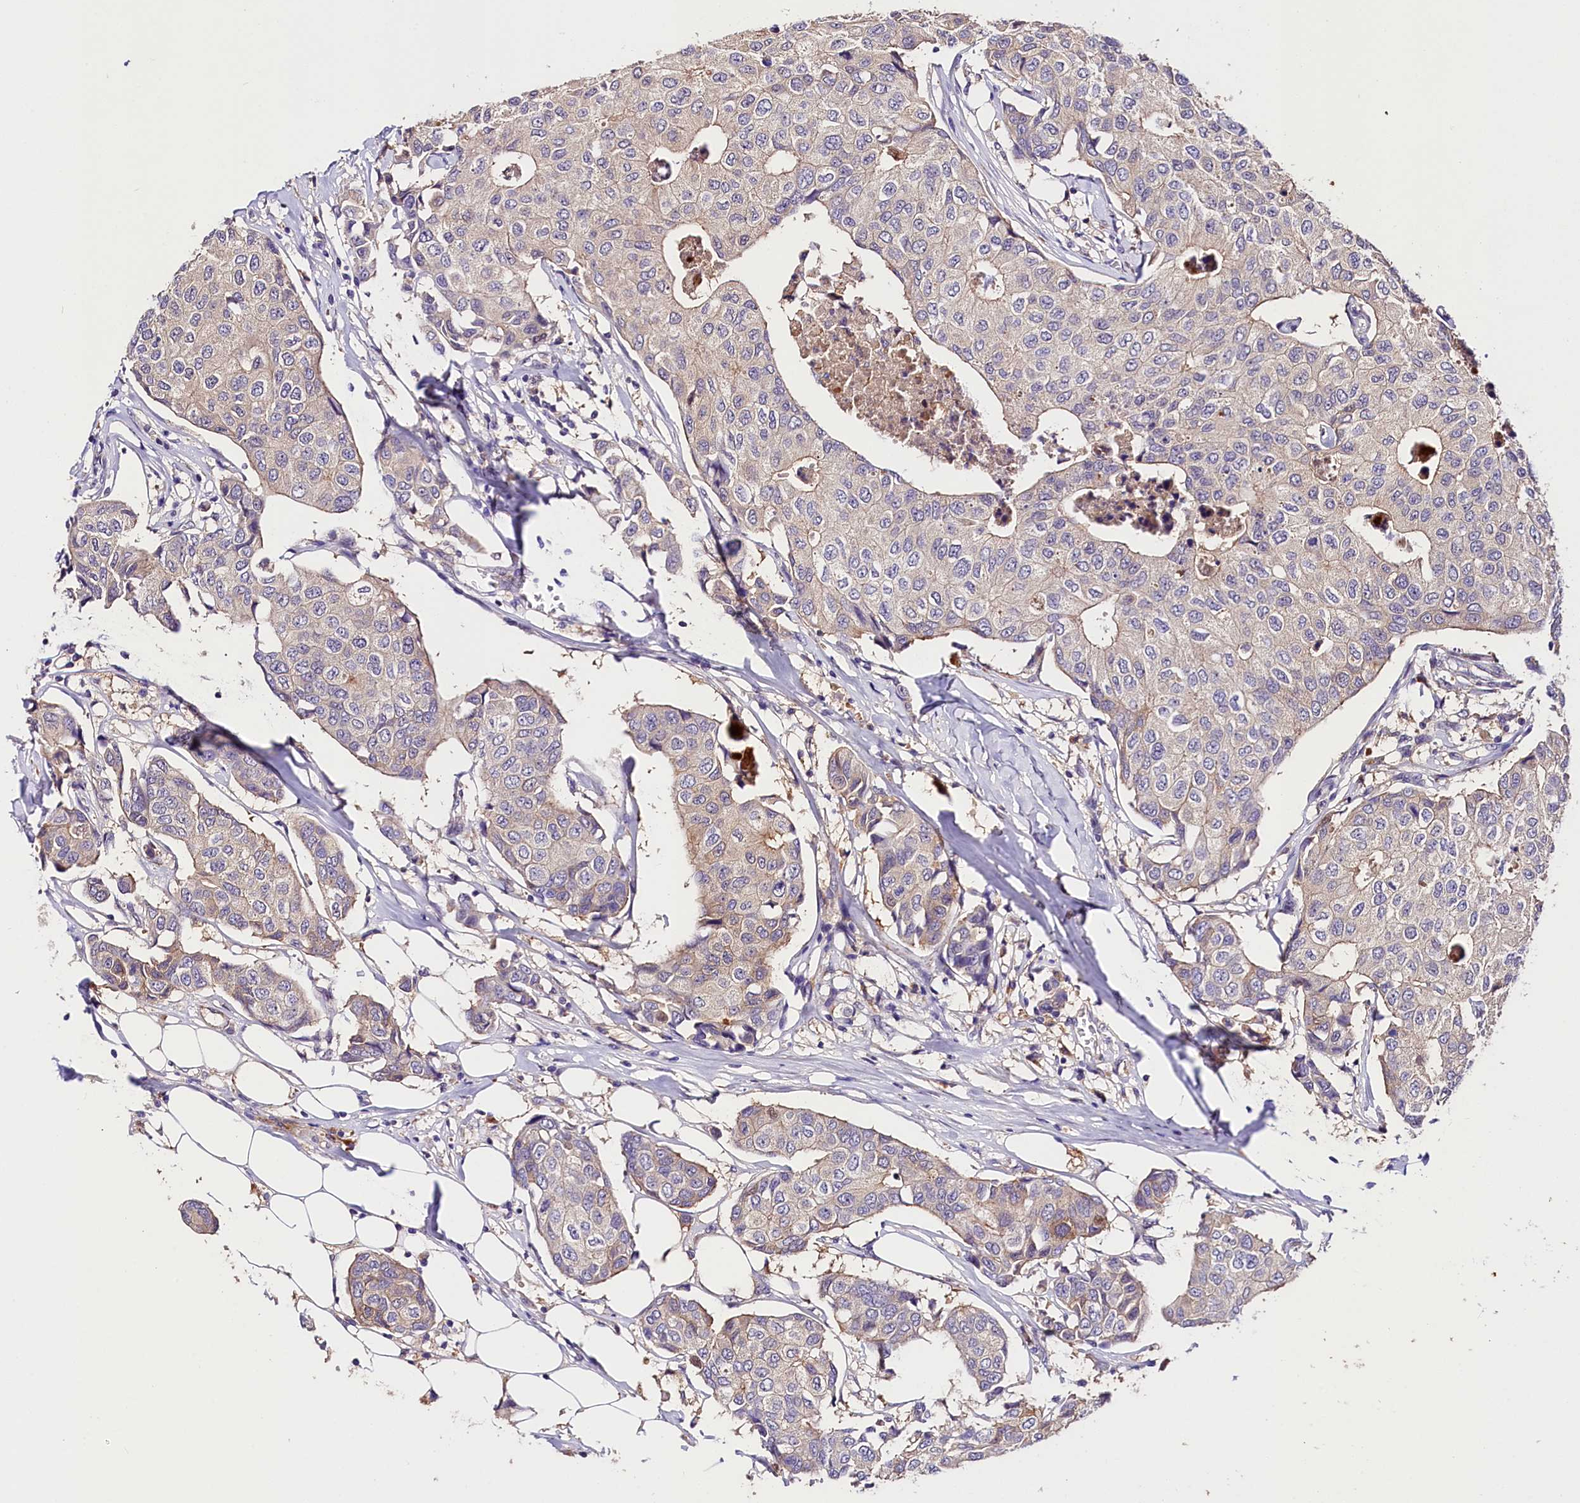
{"staining": {"intensity": "weak", "quantity": "<25%", "location": "cytoplasmic/membranous"}, "tissue": "breast cancer", "cell_type": "Tumor cells", "image_type": "cancer", "snomed": [{"axis": "morphology", "description": "Duct carcinoma"}, {"axis": "topography", "description": "Breast"}], "caption": "Infiltrating ductal carcinoma (breast) stained for a protein using IHC demonstrates no expression tumor cells.", "gene": "ARMC6", "patient": {"sex": "female", "age": 80}}